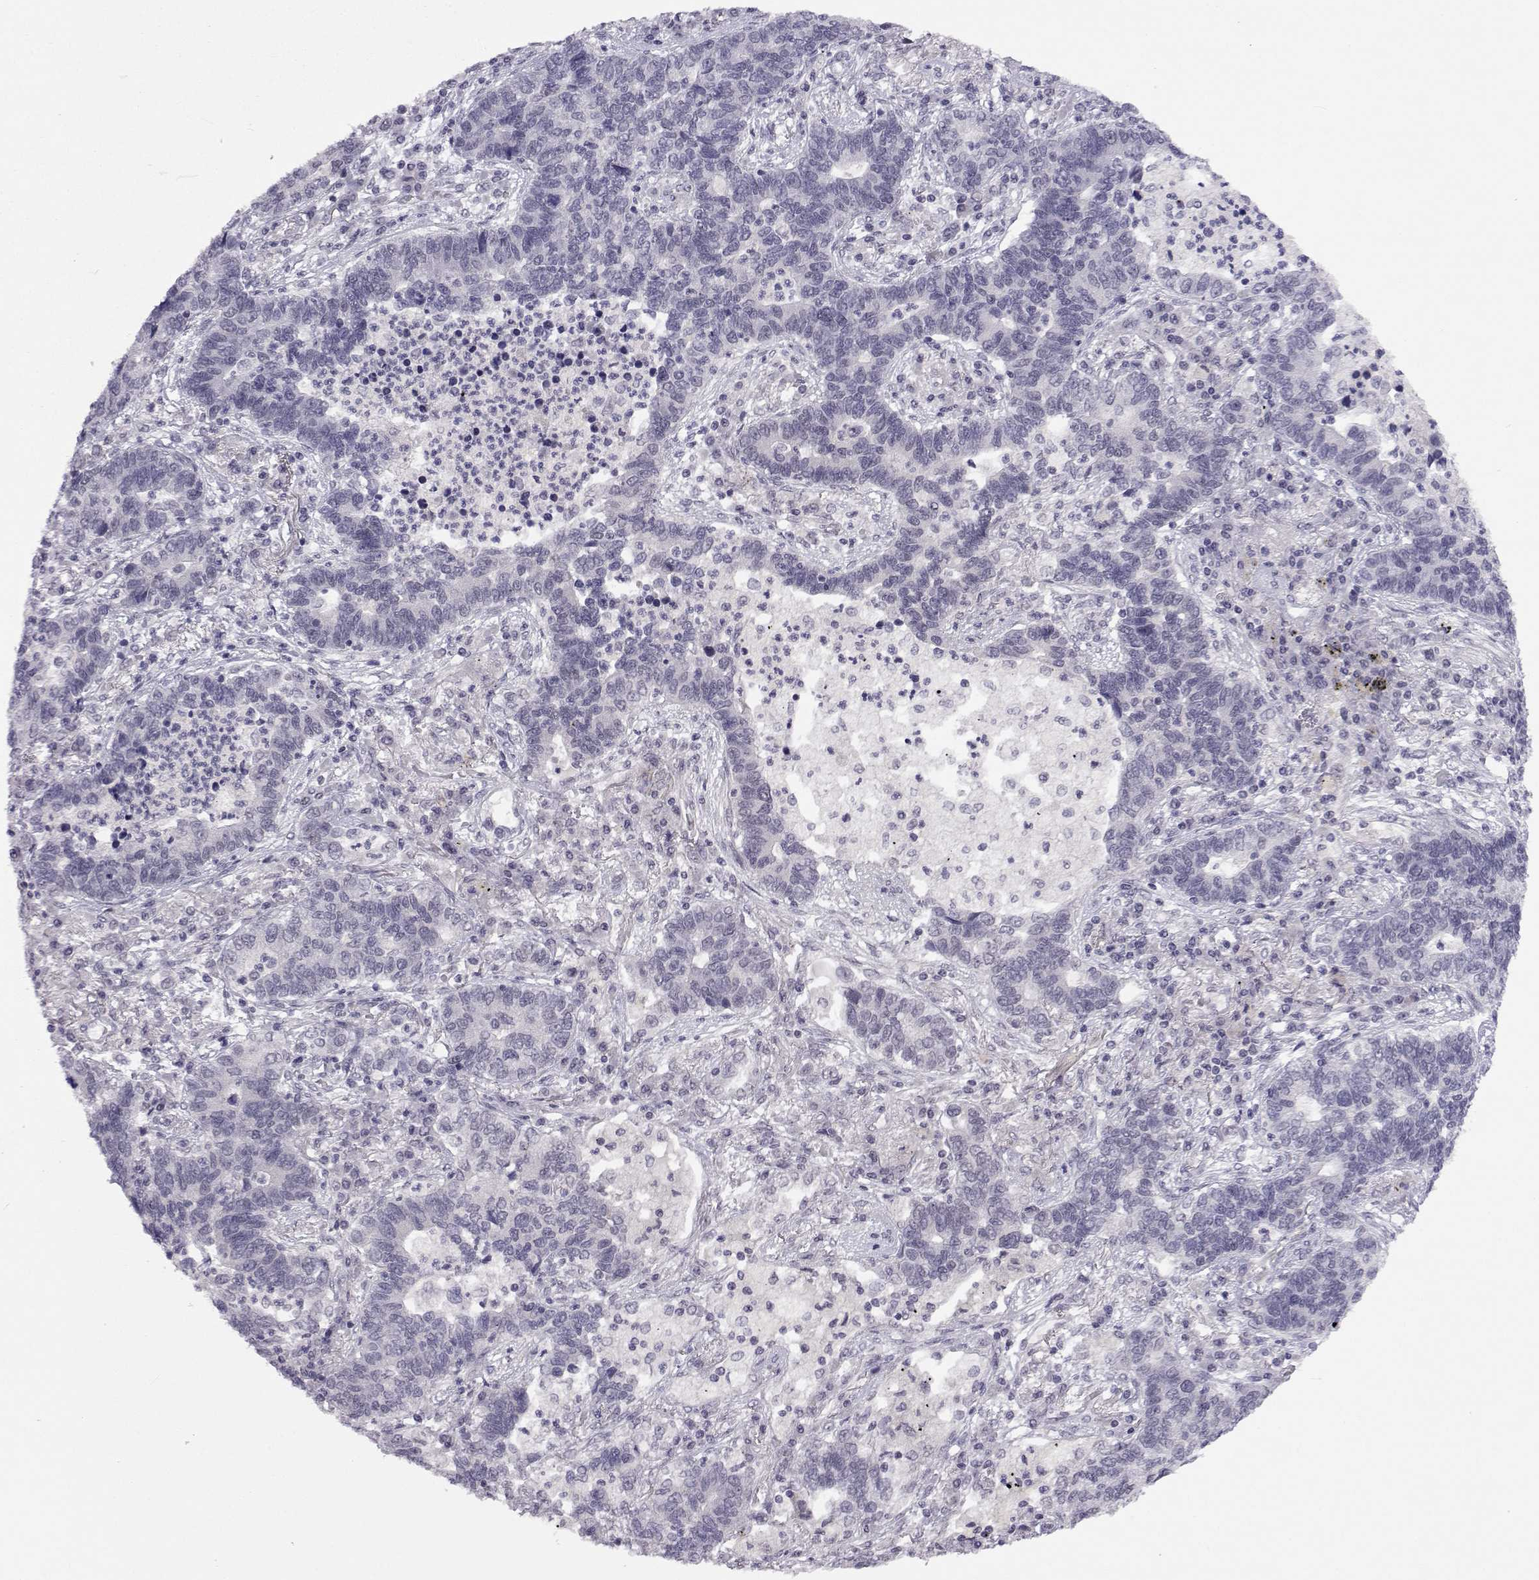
{"staining": {"intensity": "negative", "quantity": "none", "location": "none"}, "tissue": "lung cancer", "cell_type": "Tumor cells", "image_type": "cancer", "snomed": [{"axis": "morphology", "description": "Adenocarcinoma, NOS"}, {"axis": "topography", "description": "Lung"}], "caption": "A photomicrograph of lung cancer (adenocarcinoma) stained for a protein reveals no brown staining in tumor cells.", "gene": "MED26", "patient": {"sex": "female", "age": 57}}